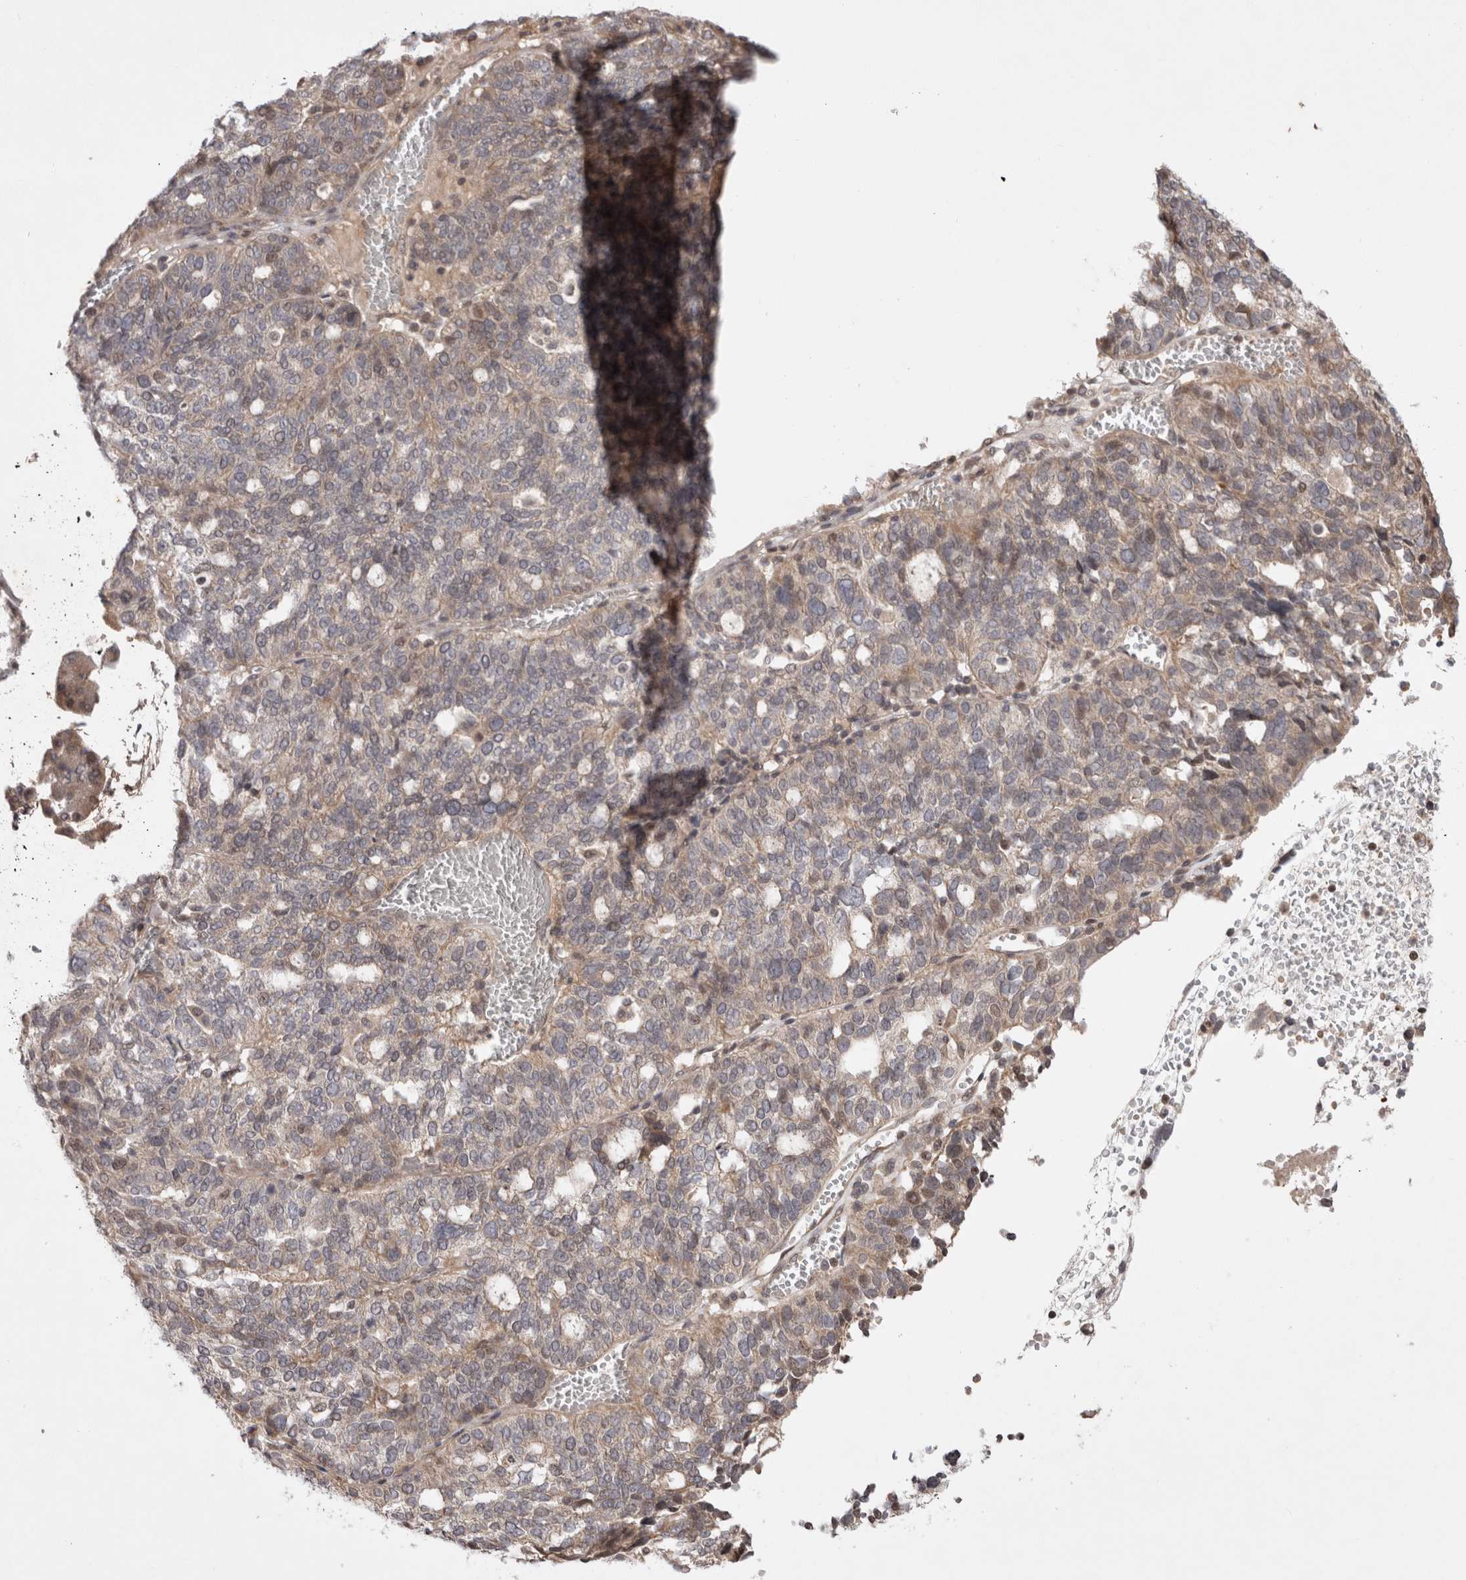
{"staining": {"intensity": "weak", "quantity": ">75%", "location": "cytoplasmic/membranous"}, "tissue": "ovarian cancer", "cell_type": "Tumor cells", "image_type": "cancer", "snomed": [{"axis": "morphology", "description": "Cystadenocarcinoma, serous, NOS"}, {"axis": "topography", "description": "Ovary"}], "caption": "This photomicrograph demonstrates IHC staining of human ovarian cancer (serous cystadenocarcinoma), with low weak cytoplasmic/membranous expression in approximately >75% of tumor cells.", "gene": "EIF2AK1", "patient": {"sex": "female", "age": 59}}